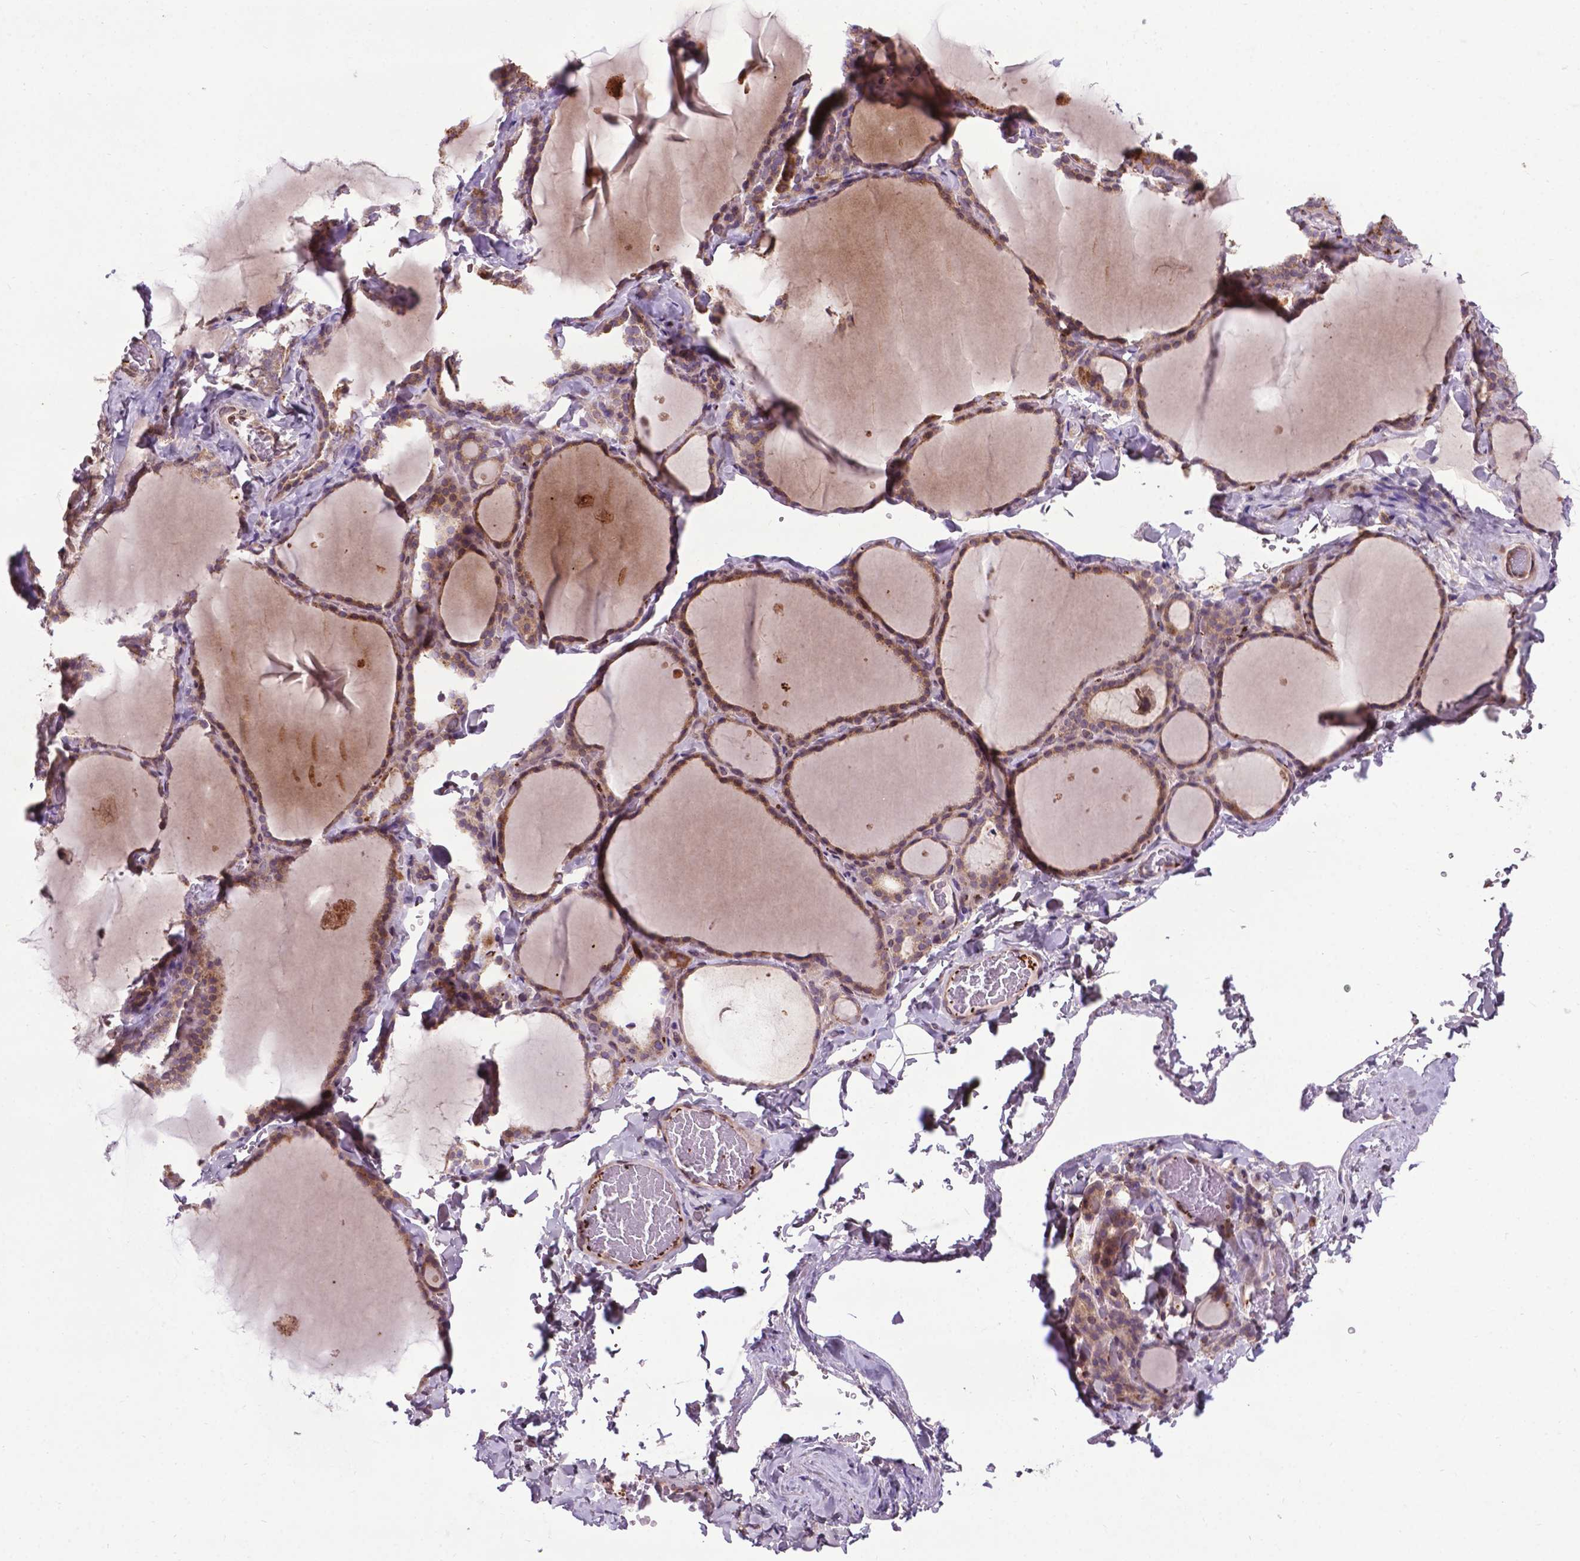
{"staining": {"intensity": "moderate", "quantity": "<25%", "location": "cytoplasmic/membranous"}, "tissue": "thyroid gland", "cell_type": "Glandular cells", "image_type": "normal", "snomed": [{"axis": "morphology", "description": "Normal tissue, NOS"}, {"axis": "topography", "description": "Thyroid gland"}], "caption": "About <25% of glandular cells in unremarkable human thyroid gland display moderate cytoplasmic/membranous protein positivity as visualized by brown immunohistochemical staining.", "gene": "SPNS2", "patient": {"sex": "female", "age": 22}}